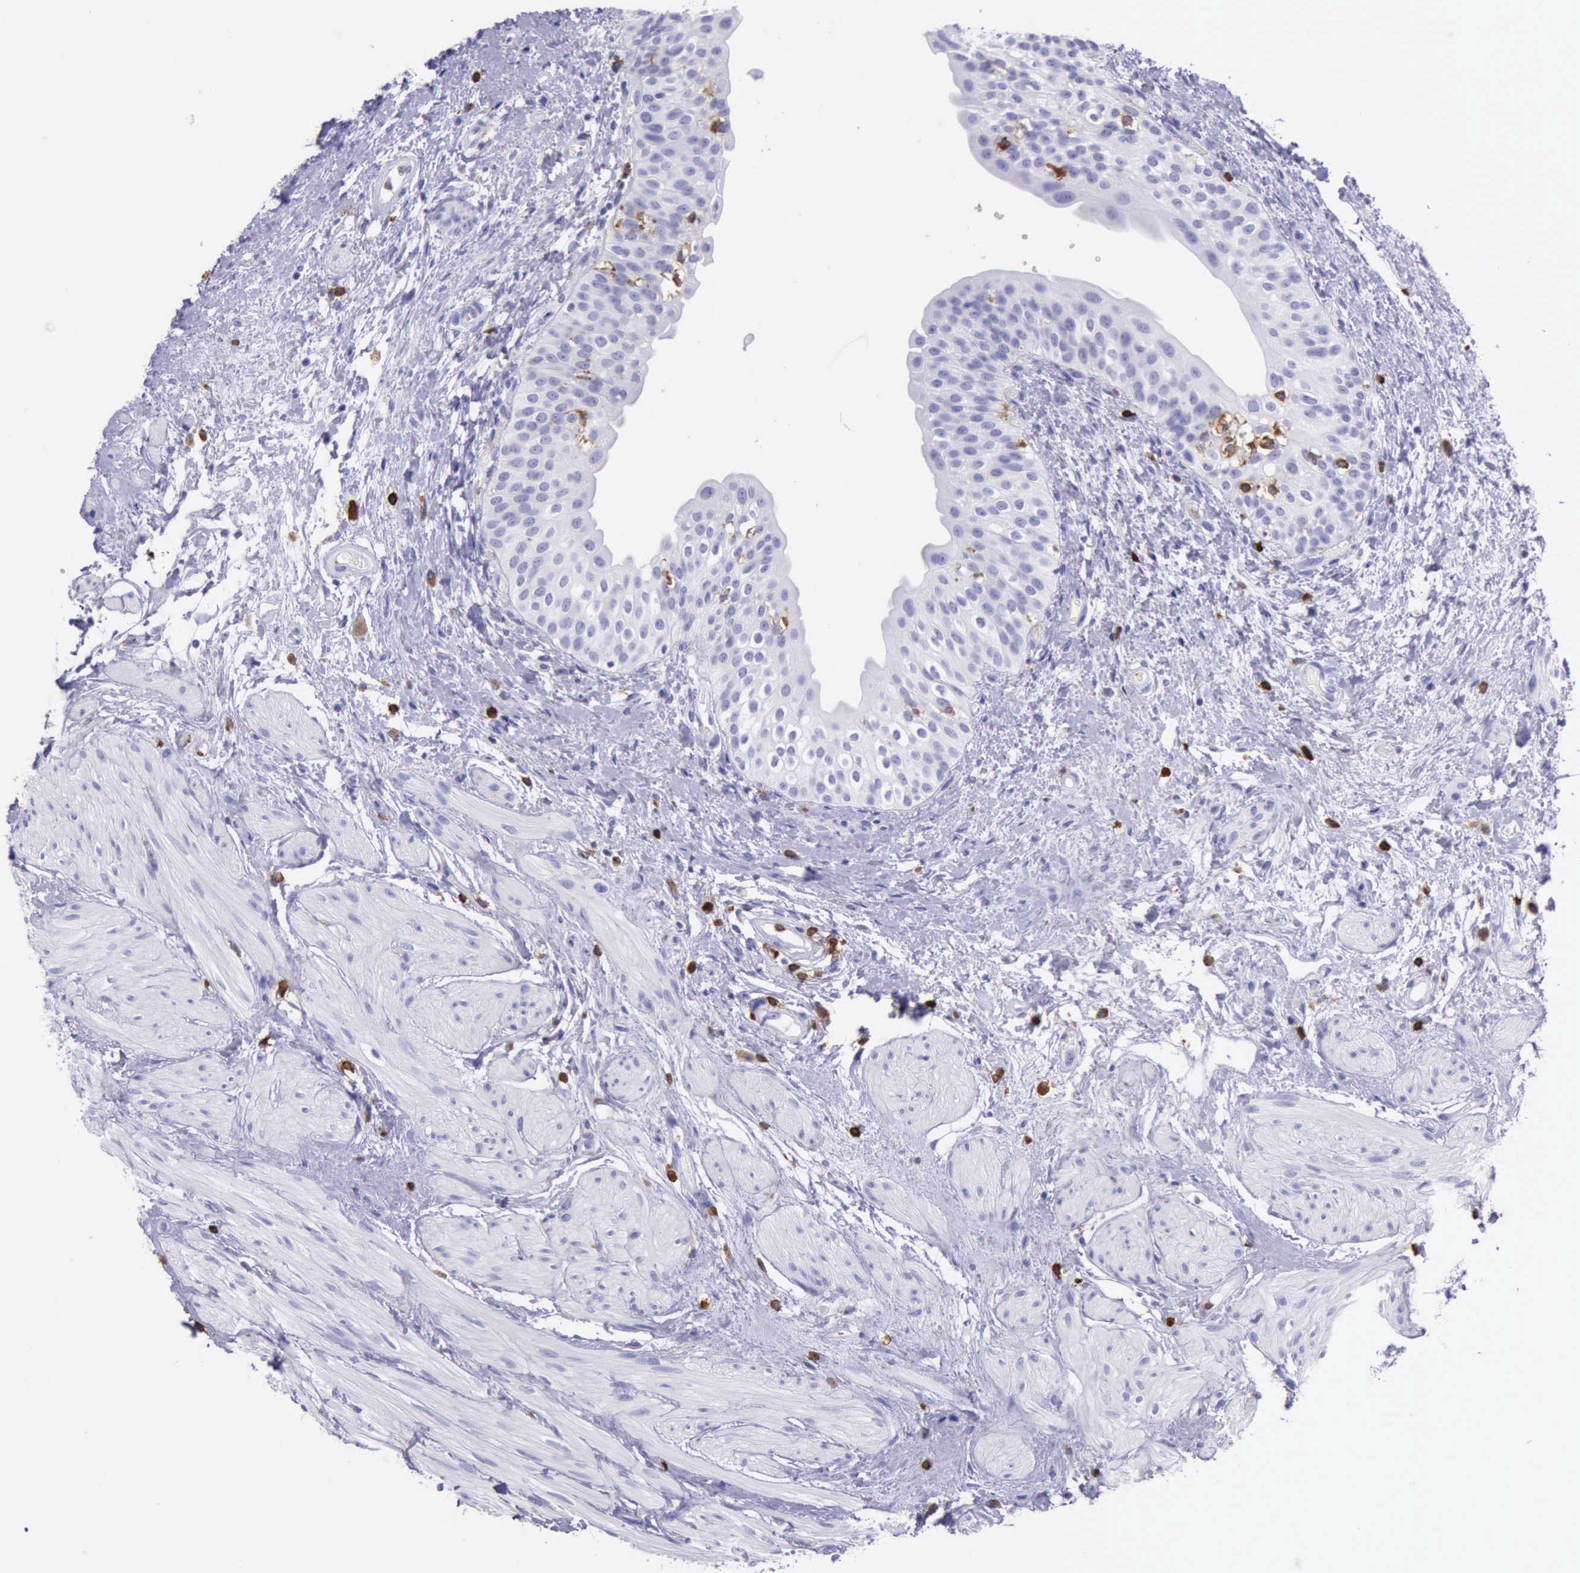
{"staining": {"intensity": "negative", "quantity": "none", "location": "none"}, "tissue": "urinary bladder", "cell_type": "Urothelial cells", "image_type": "normal", "snomed": [{"axis": "morphology", "description": "Normal tissue, NOS"}, {"axis": "topography", "description": "Urinary bladder"}], "caption": "This is a image of IHC staining of benign urinary bladder, which shows no staining in urothelial cells.", "gene": "BTK", "patient": {"sex": "female", "age": 55}}